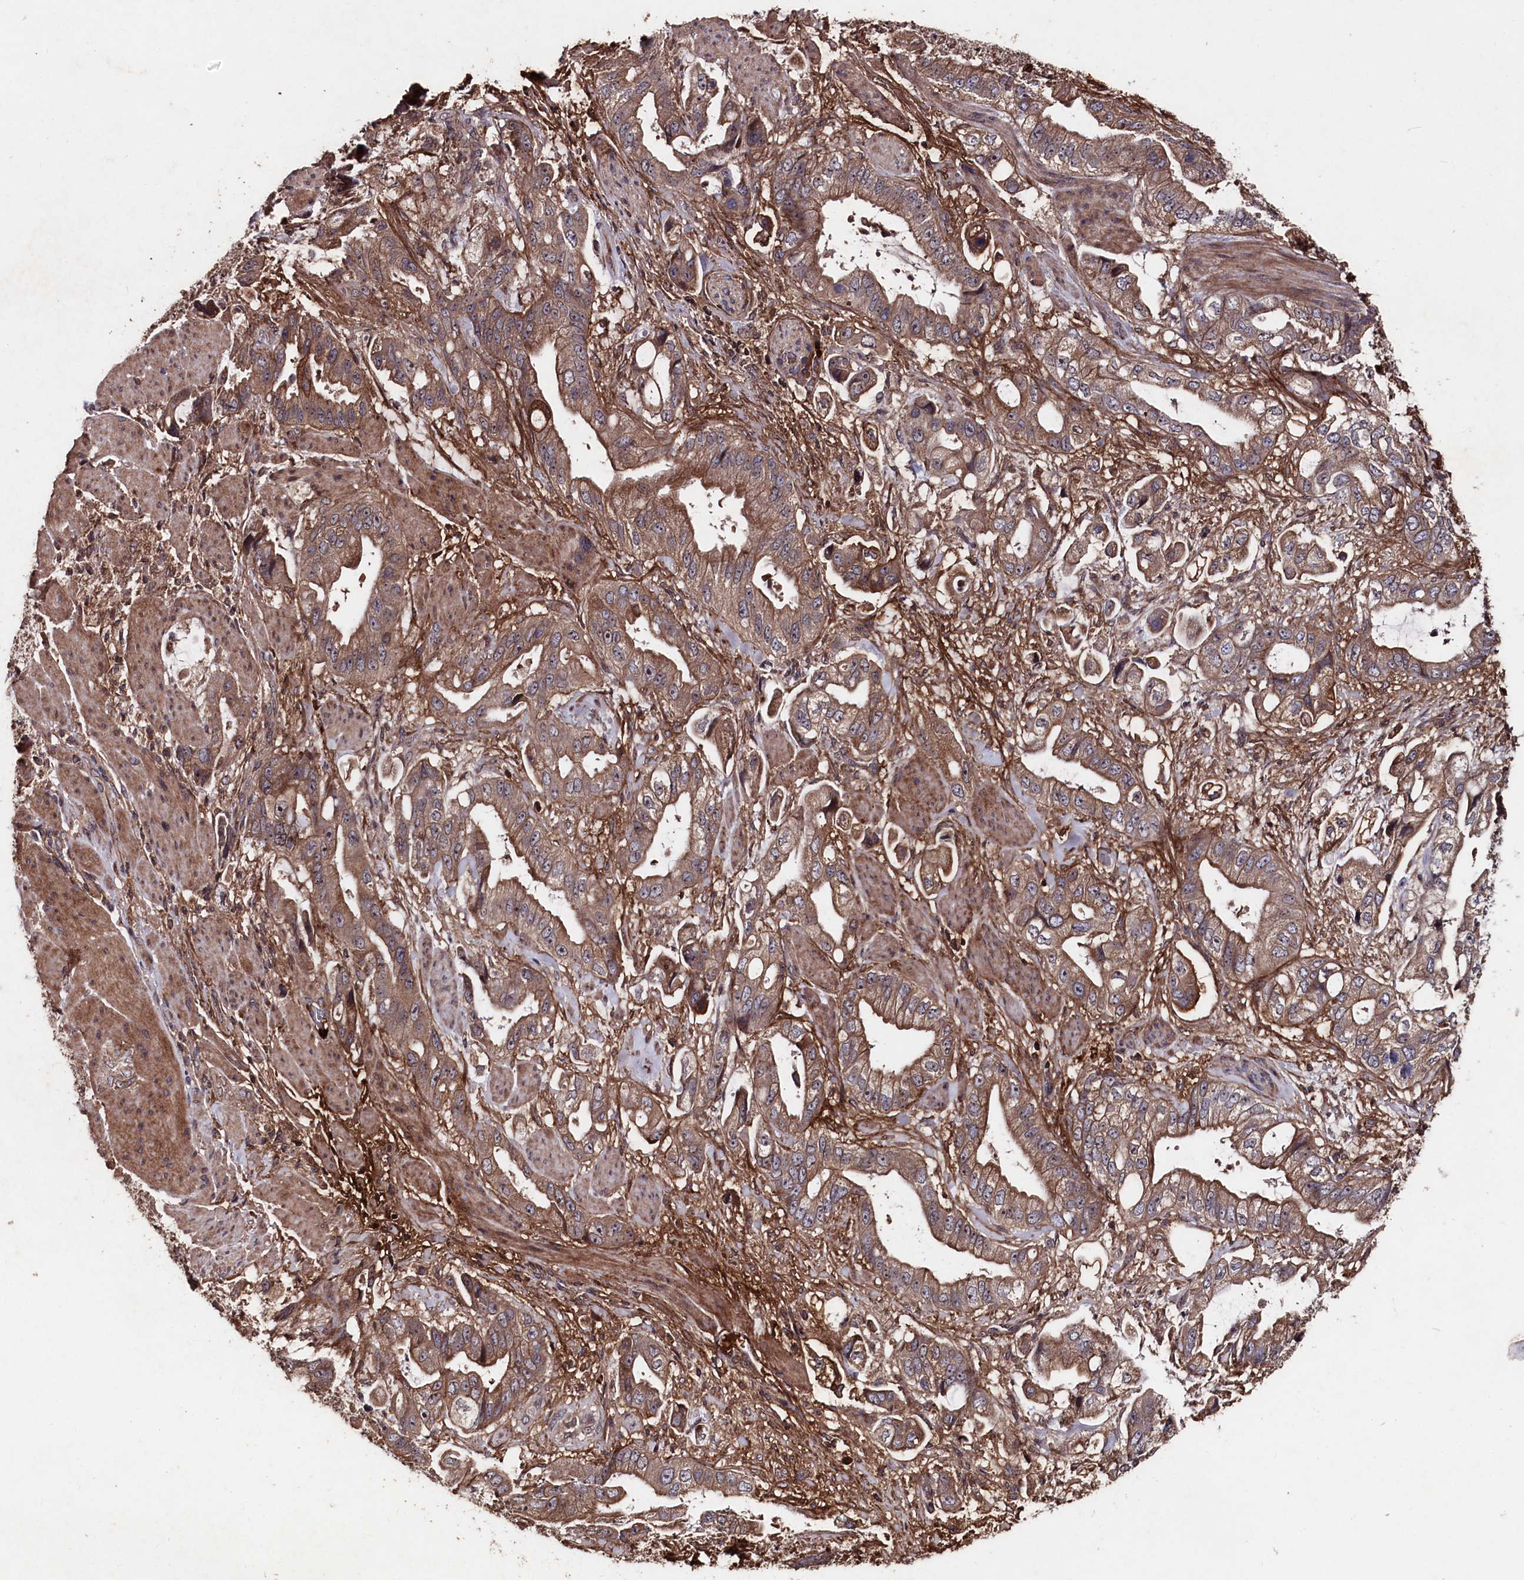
{"staining": {"intensity": "moderate", "quantity": ">75%", "location": "cytoplasmic/membranous"}, "tissue": "stomach cancer", "cell_type": "Tumor cells", "image_type": "cancer", "snomed": [{"axis": "morphology", "description": "Adenocarcinoma, NOS"}, {"axis": "topography", "description": "Stomach"}], "caption": "Stomach adenocarcinoma stained with DAB immunohistochemistry reveals medium levels of moderate cytoplasmic/membranous expression in approximately >75% of tumor cells.", "gene": "MYO1H", "patient": {"sex": "male", "age": 62}}